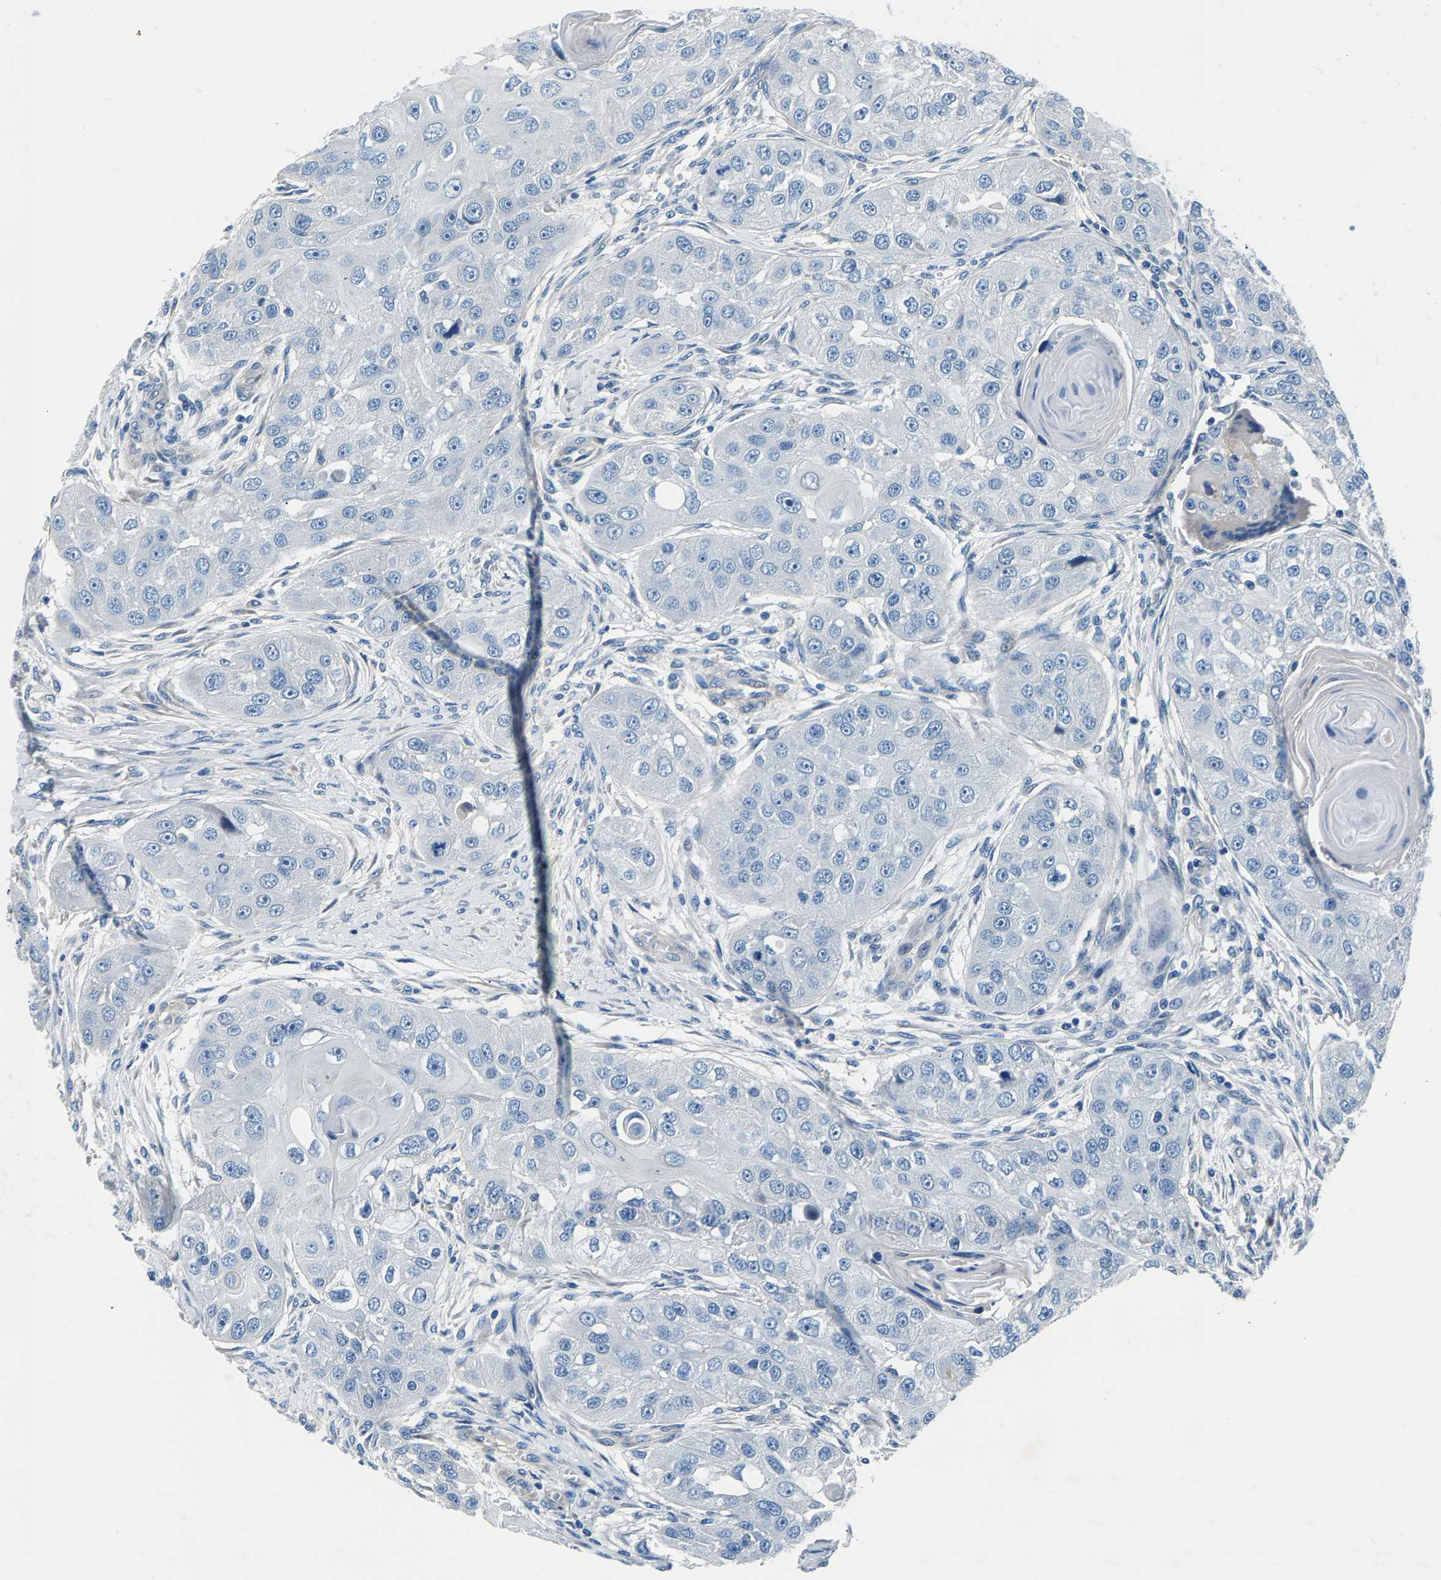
{"staining": {"intensity": "negative", "quantity": "none", "location": "none"}, "tissue": "head and neck cancer", "cell_type": "Tumor cells", "image_type": "cancer", "snomed": [{"axis": "morphology", "description": "Normal tissue, NOS"}, {"axis": "morphology", "description": "Squamous cell carcinoma, NOS"}, {"axis": "topography", "description": "Skeletal muscle"}, {"axis": "topography", "description": "Head-Neck"}], "caption": "Histopathology image shows no protein staining in tumor cells of squamous cell carcinoma (head and neck) tissue.", "gene": "CDRT4", "patient": {"sex": "male", "age": 51}}